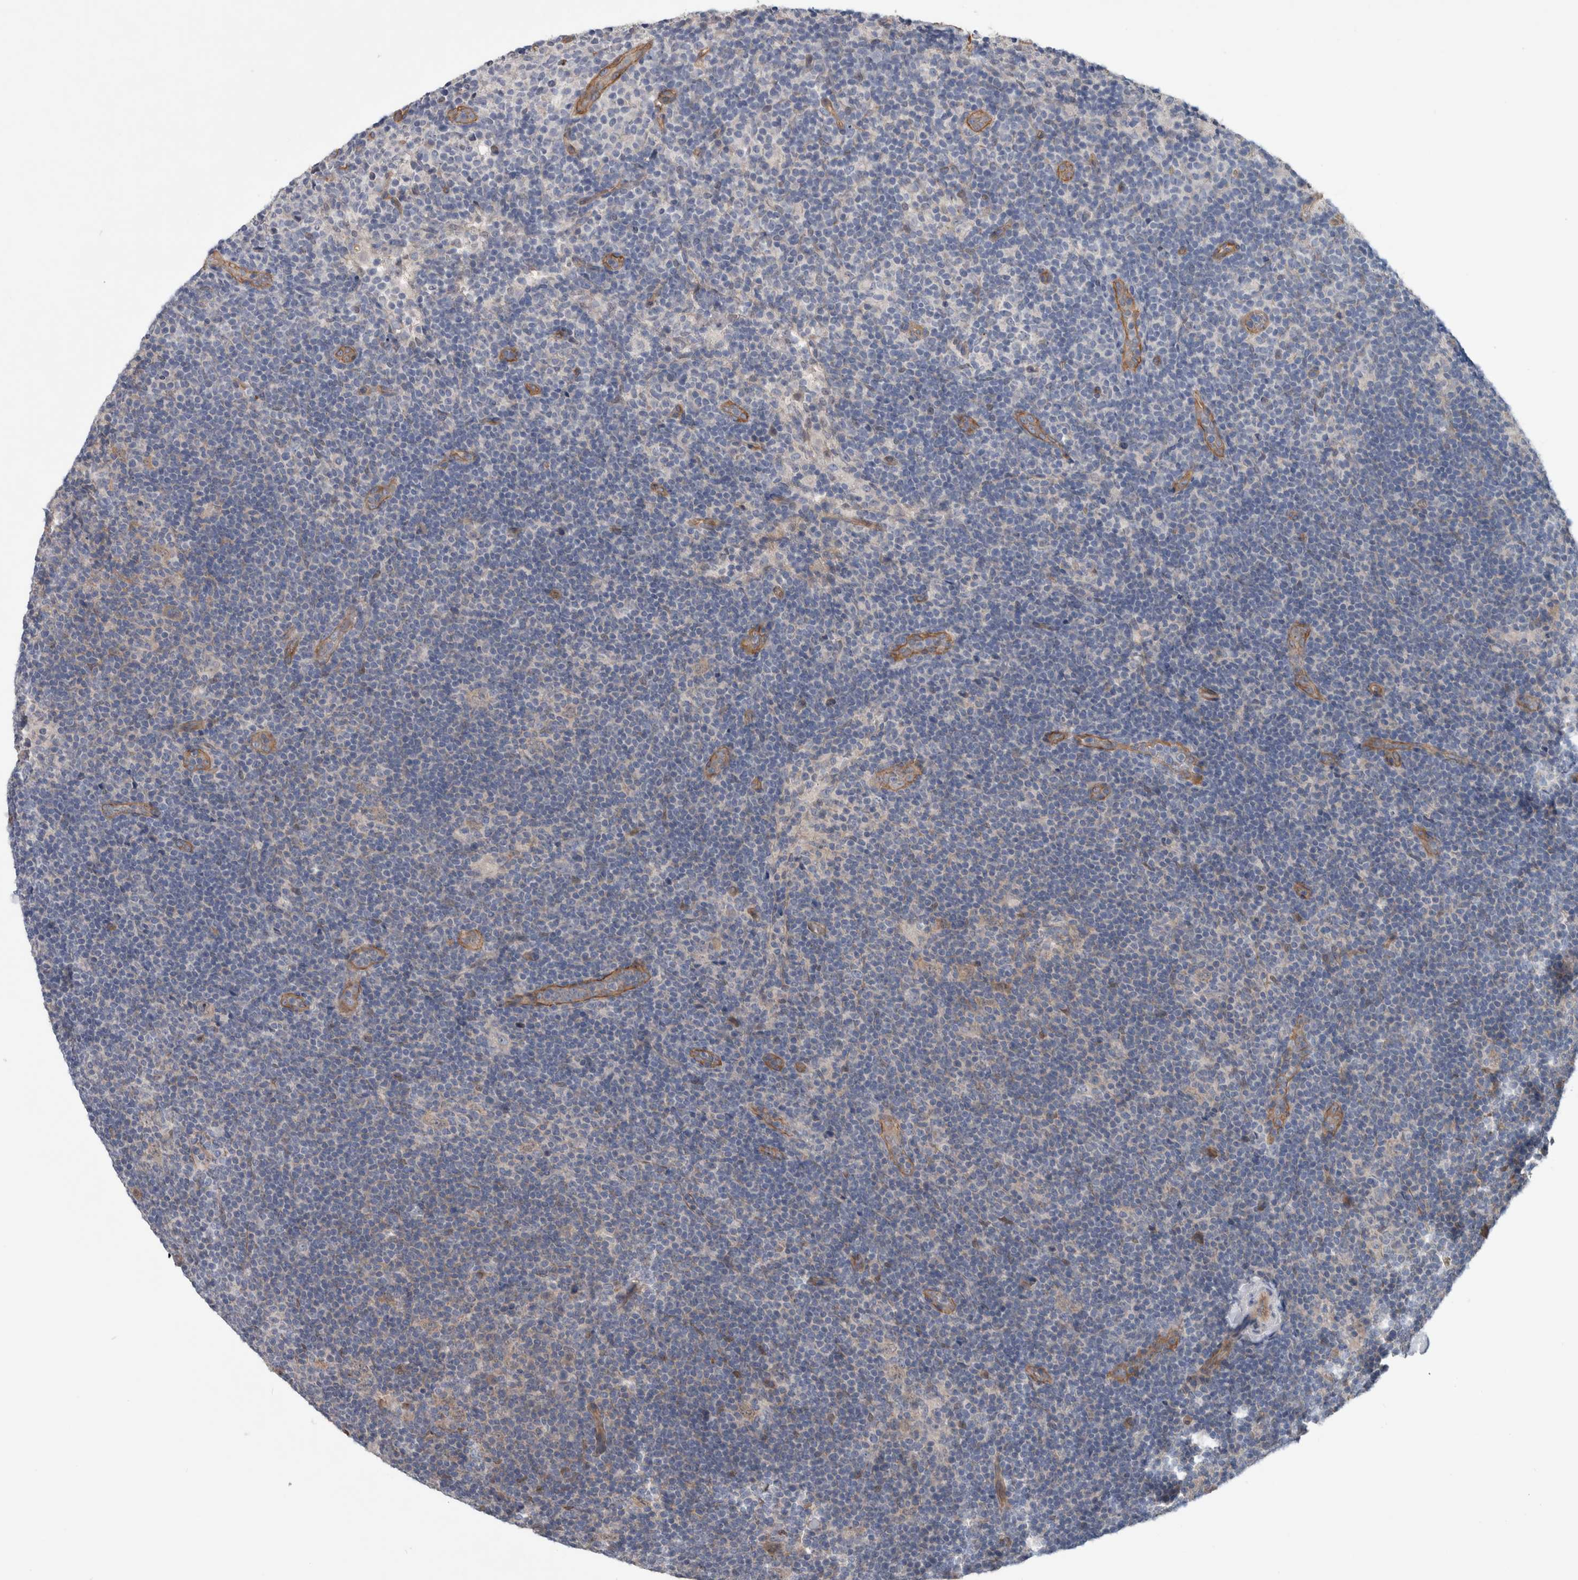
{"staining": {"intensity": "weak", "quantity": "<25%", "location": "cytoplasmic/membranous"}, "tissue": "lymphoma", "cell_type": "Tumor cells", "image_type": "cancer", "snomed": [{"axis": "morphology", "description": "Hodgkin's disease, NOS"}, {"axis": "topography", "description": "Lymph node"}], "caption": "A photomicrograph of Hodgkin's disease stained for a protein shows no brown staining in tumor cells.", "gene": "BCAM", "patient": {"sex": "female", "age": 57}}